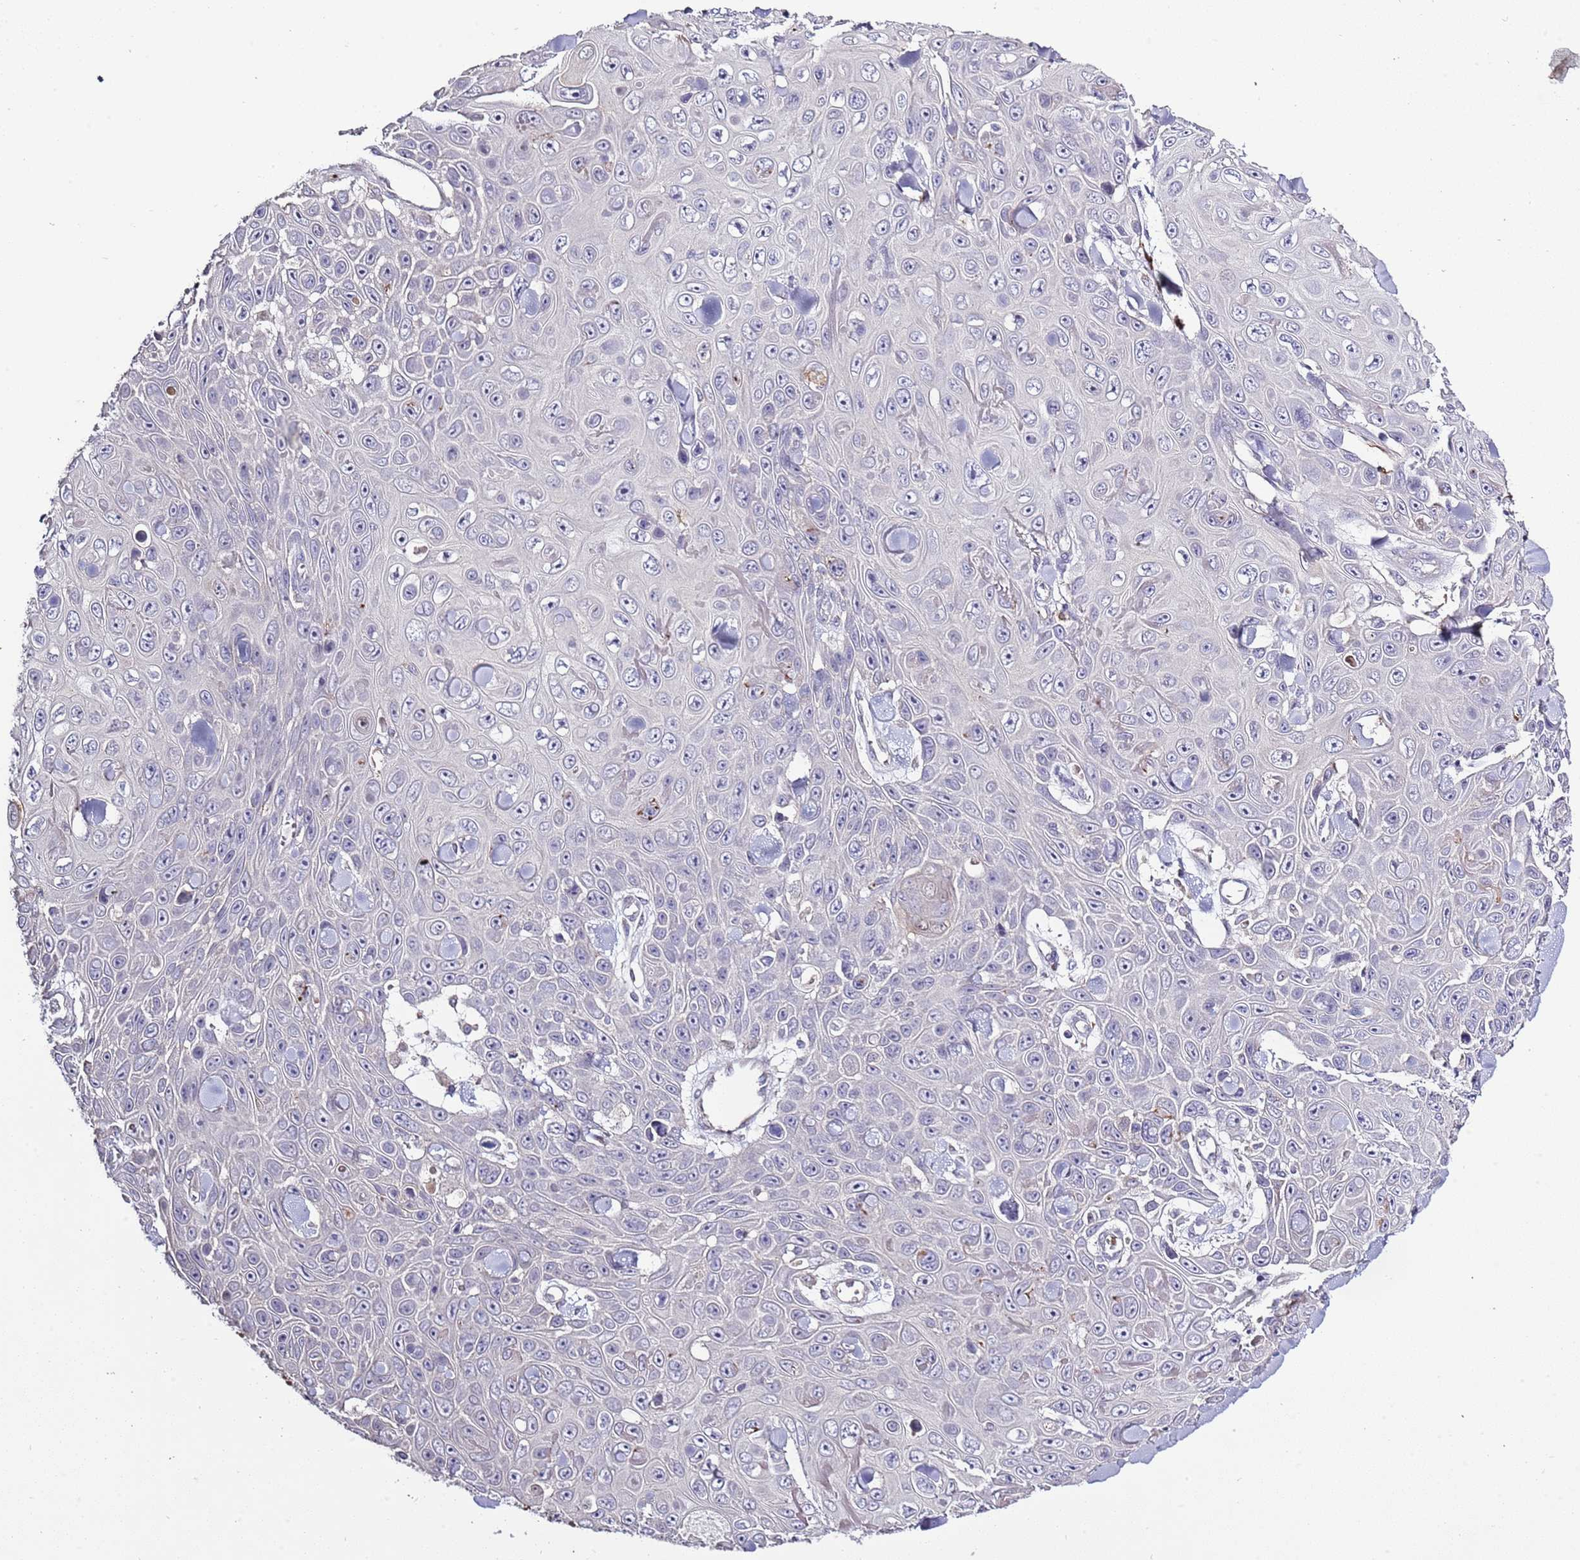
{"staining": {"intensity": "negative", "quantity": "none", "location": "none"}, "tissue": "skin cancer", "cell_type": "Tumor cells", "image_type": "cancer", "snomed": [{"axis": "morphology", "description": "Squamous cell carcinoma, NOS"}, {"axis": "topography", "description": "Skin"}], "caption": "Tumor cells are negative for protein expression in human skin squamous cell carcinoma.", "gene": "P2RY13", "patient": {"sex": "male", "age": 82}}